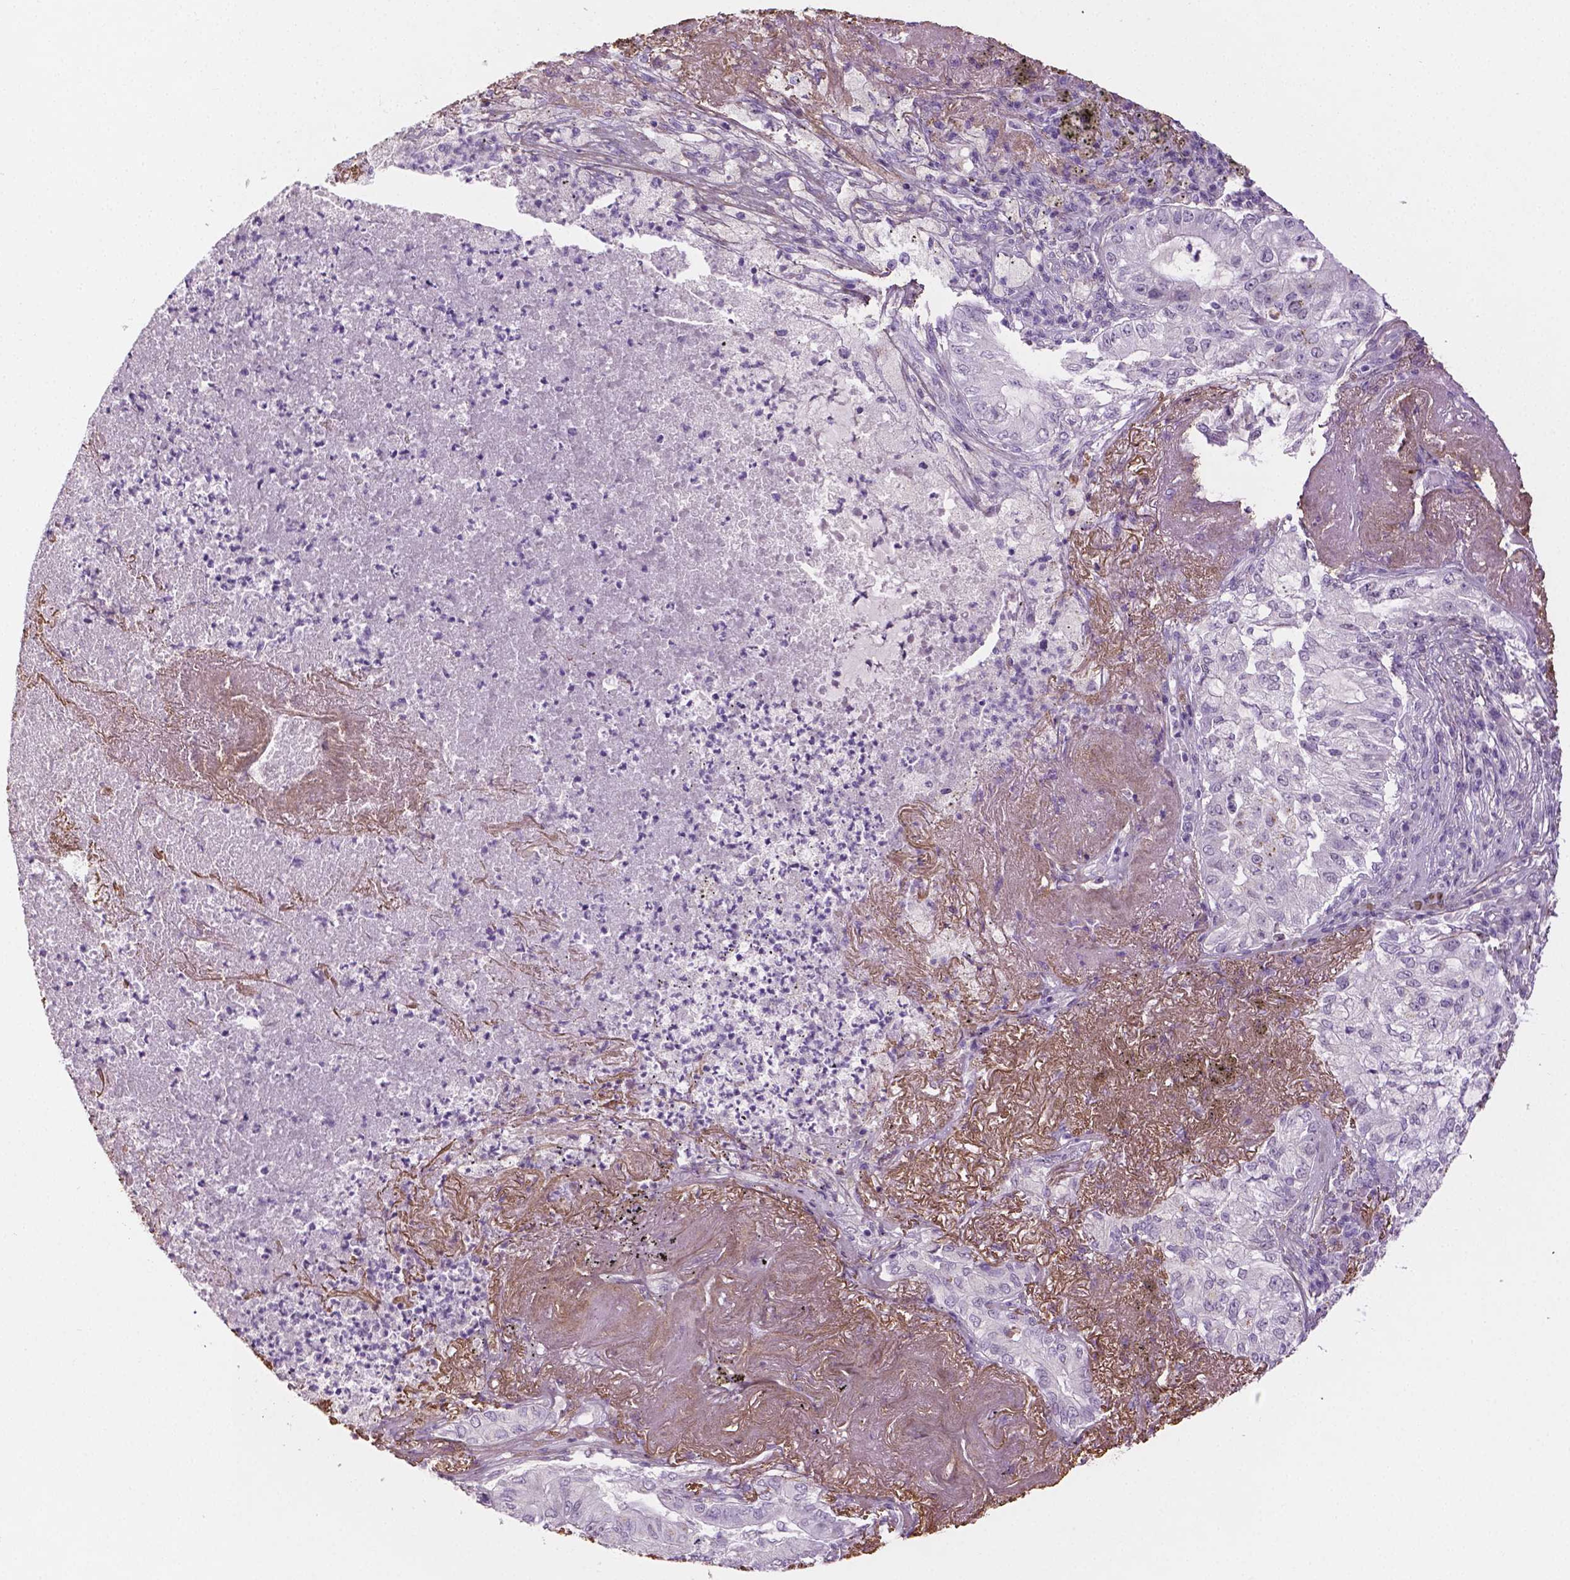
{"staining": {"intensity": "negative", "quantity": "none", "location": "none"}, "tissue": "lung cancer", "cell_type": "Tumor cells", "image_type": "cancer", "snomed": [{"axis": "morphology", "description": "Adenocarcinoma, NOS"}, {"axis": "topography", "description": "Lung"}], "caption": "This is an immunohistochemistry histopathology image of human lung cancer. There is no positivity in tumor cells.", "gene": "DLG2", "patient": {"sex": "female", "age": 73}}